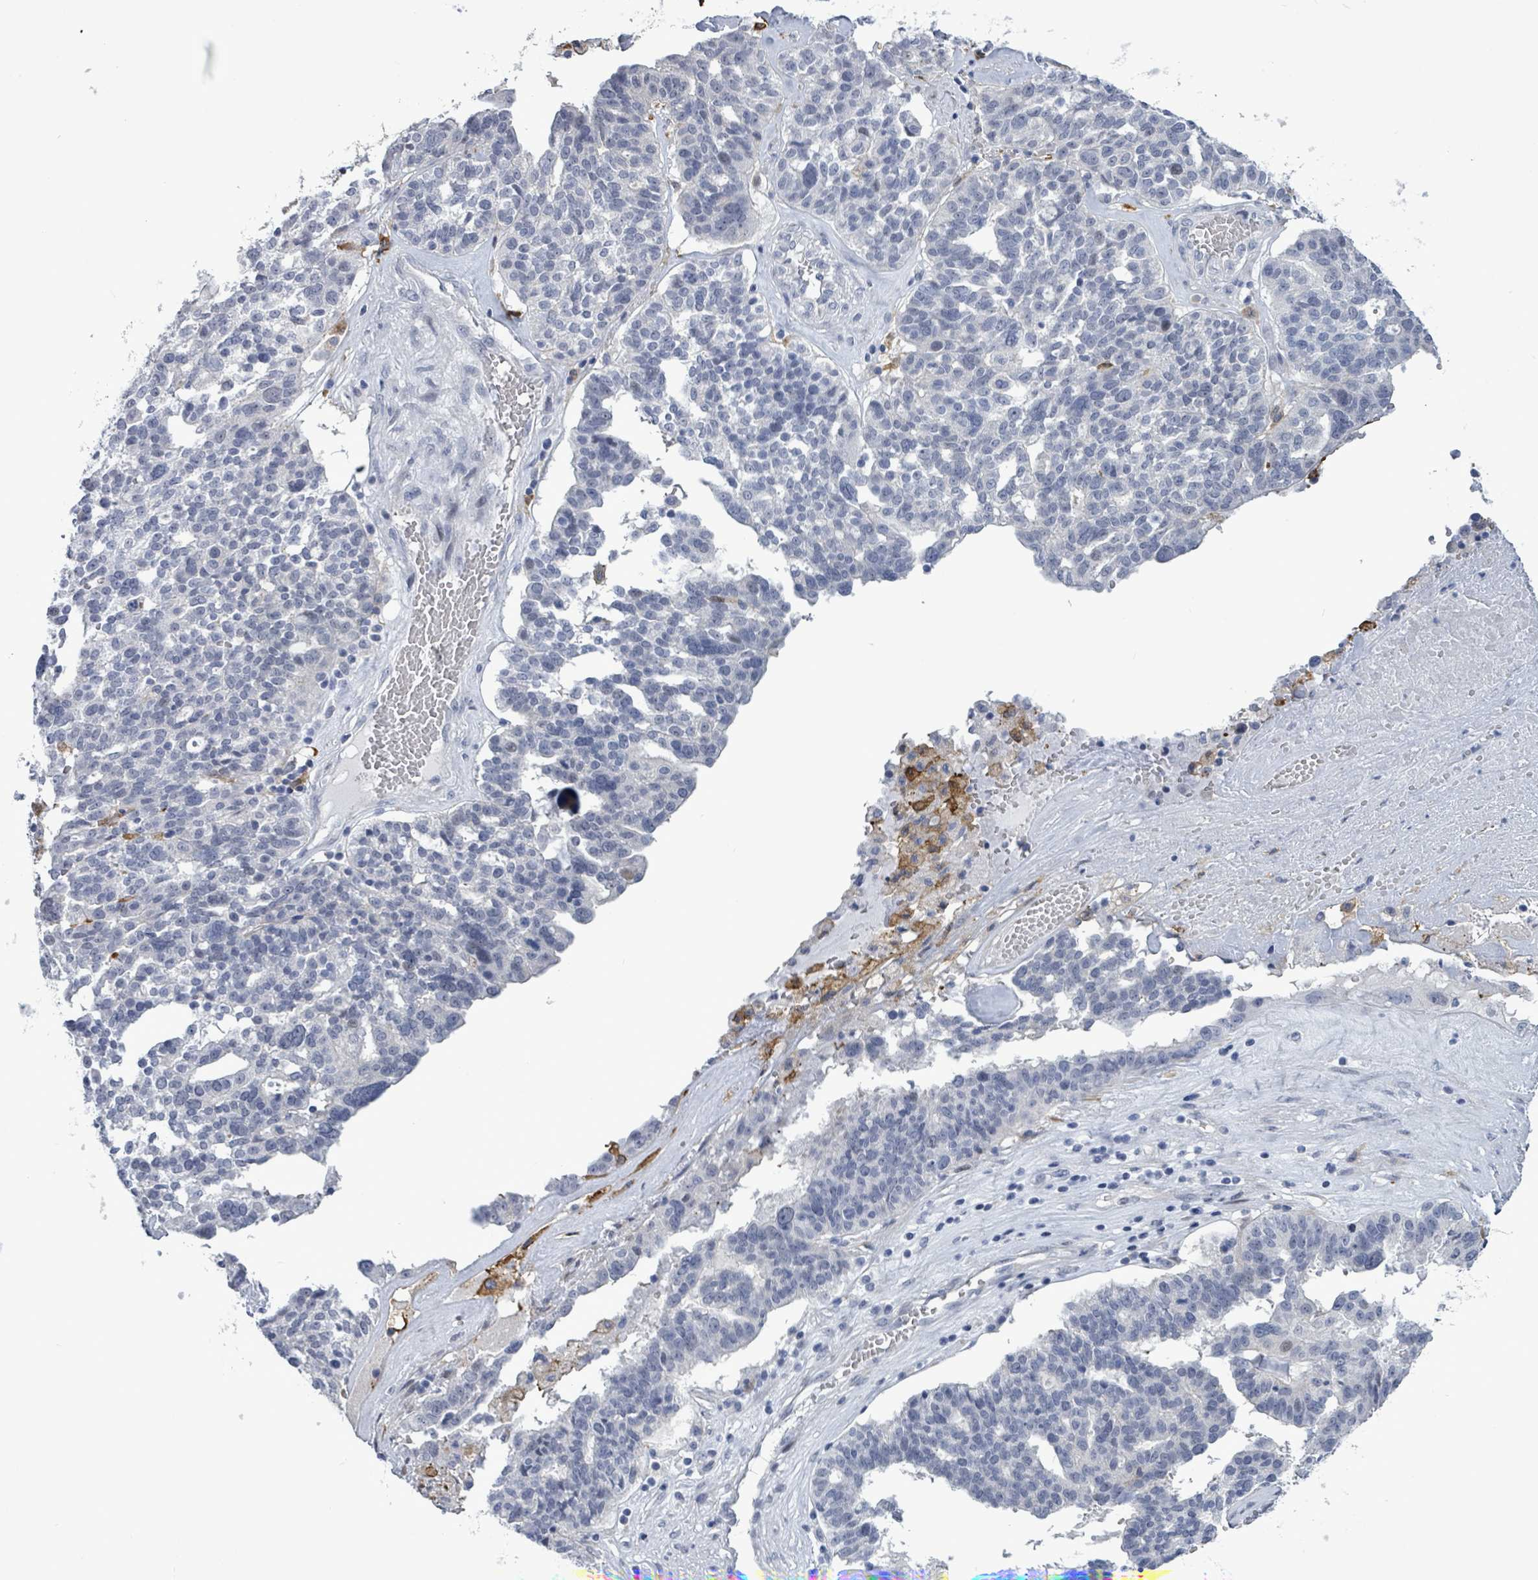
{"staining": {"intensity": "negative", "quantity": "none", "location": "none"}, "tissue": "ovarian cancer", "cell_type": "Tumor cells", "image_type": "cancer", "snomed": [{"axis": "morphology", "description": "Cystadenocarcinoma, serous, NOS"}, {"axis": "topography", "description": "Ovary"}], "caption": "Immunohistochemistry (IHC) image of neoplastic tissue: human ovarian cancer (serous cystadenocarcinoma) stained with DAB (3,3'-diaminobenzidine) reveals no significant protein expression in tumor cells.", "gene": "CT45A5", "patient": {"sex": "female", "age": 59}}